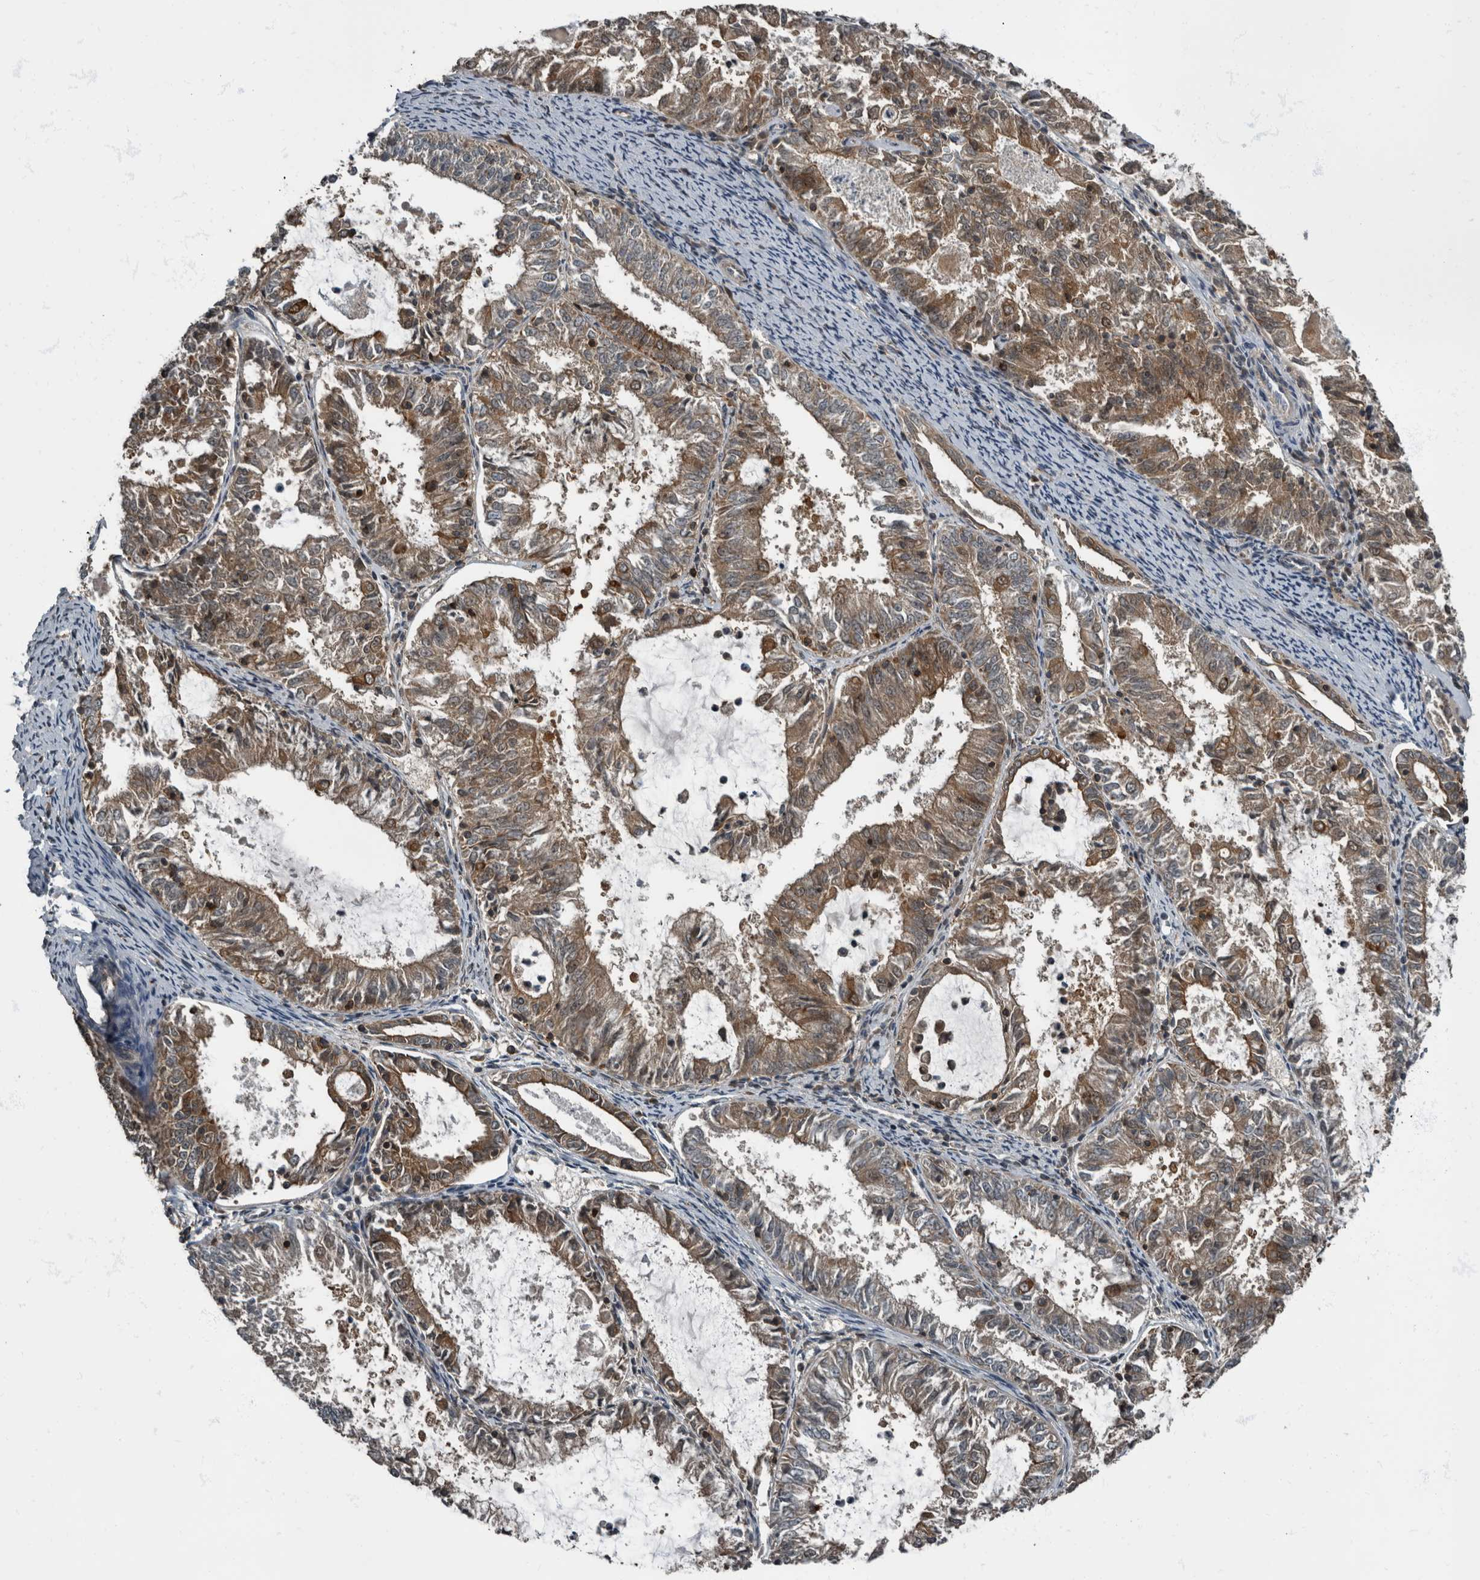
{"staining": {"intensity": "moderate", "quantity": ">75%", "location": "cytoplasmic/membranous"}, "tissue": "endometrial cancer", "cell_type": "Tumor cells", "image_type": "cancer", "snomed": [{"axis": "morphology", "description": "Adenocarcinoma, NOS"}, {"axis": "topography", "description": "Endometrium"}], "caption": "Human adenocarcinoma (endometrial) stained with a protein marker shows moderate staining in tumor cells.", "gene": "RABGGTB", "patient": {"sex": "female", "age": 57}}